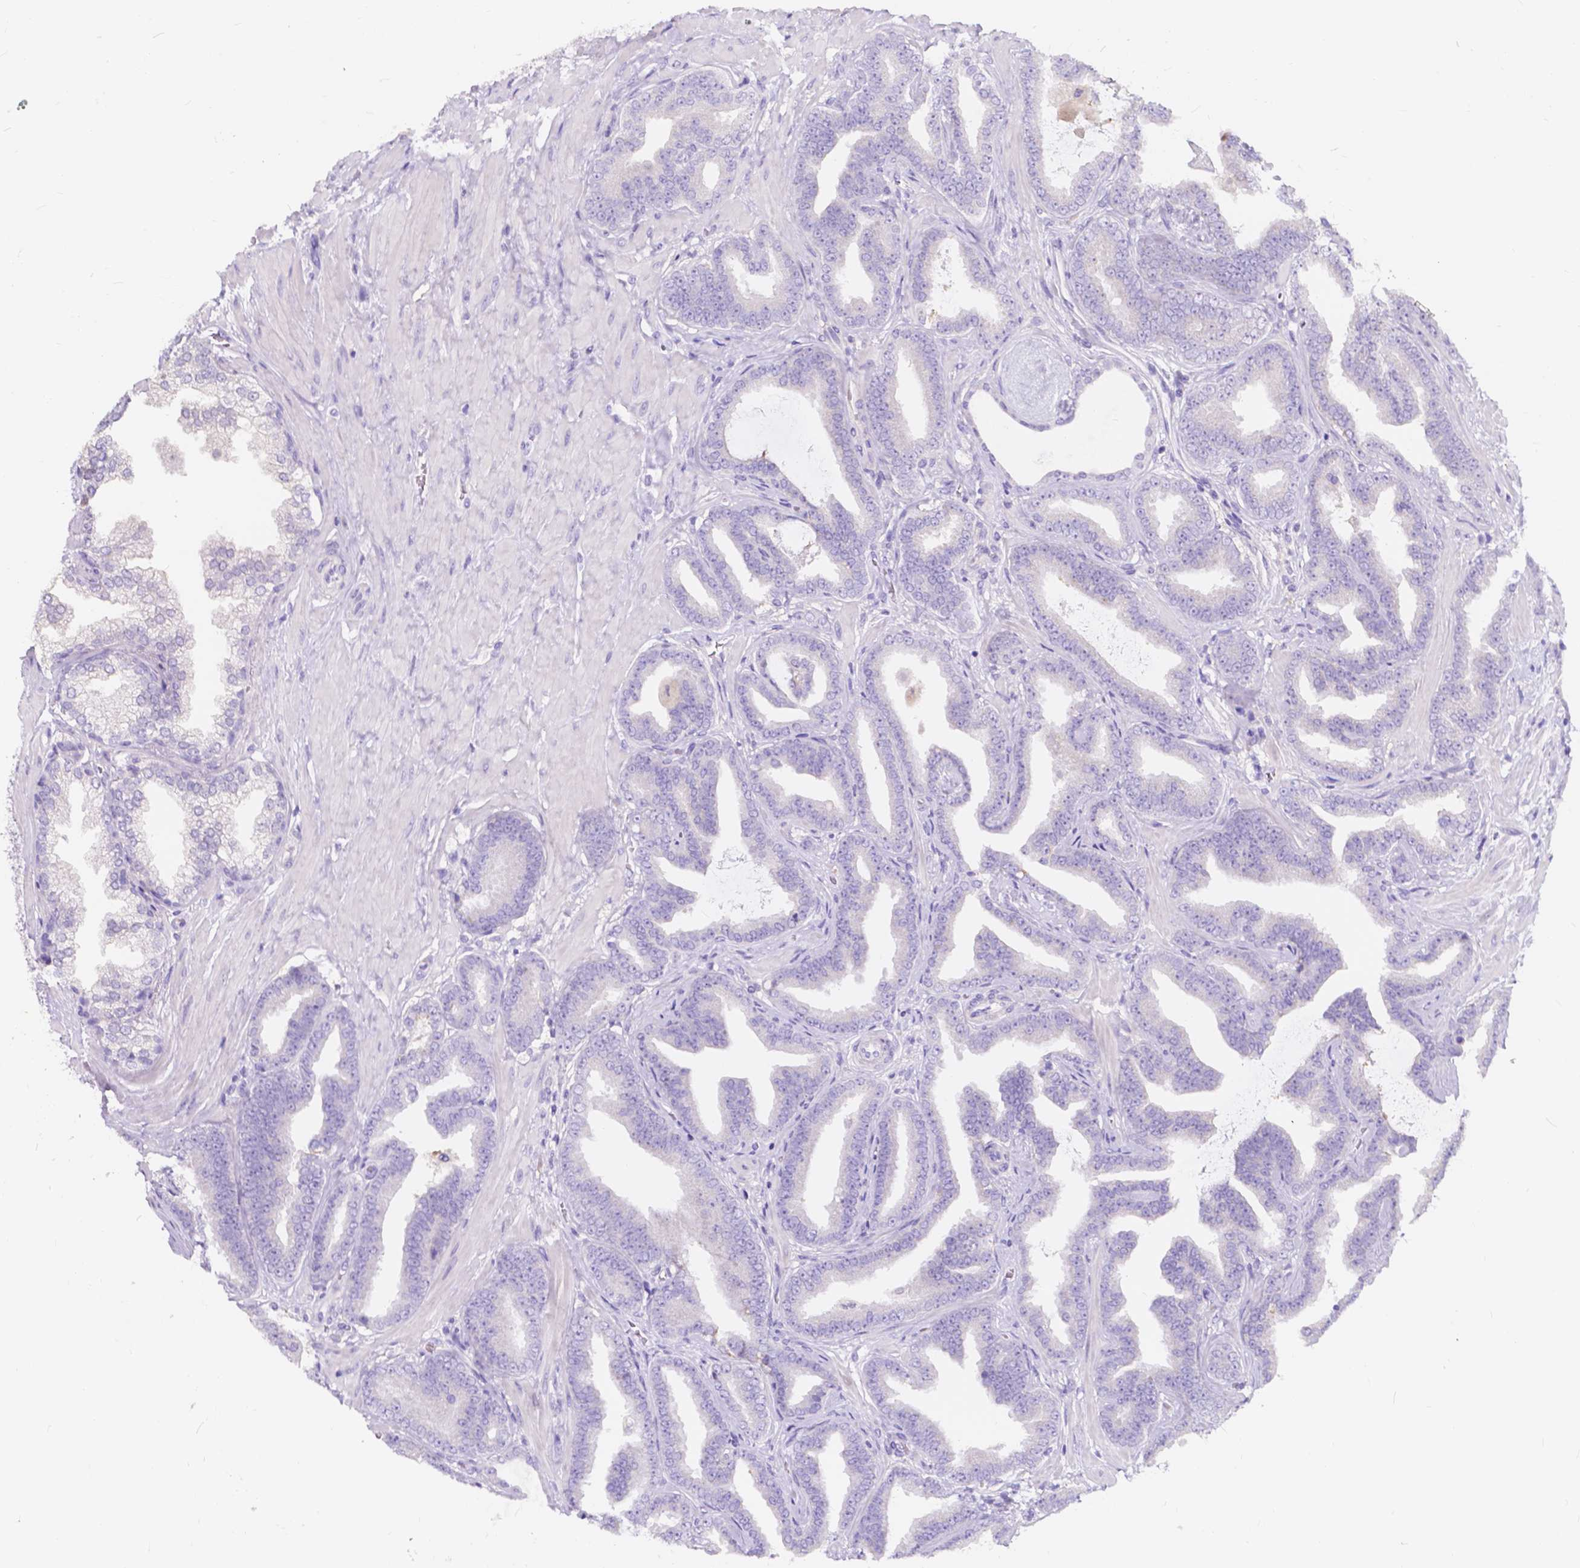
{"staining": {"intensity": "negative", "quantity": "none", "location": "none"}, "tissue": "prostate cancer", "cell_type": "Tumor cells", "image_type": "cancer", "snomed": [{"axis": "morphology", "description": "Adenocarcinoma, Low grade"}, {"axis": "topography", "description": "Prostate"}], "caption": "This micrograph is of prostate cancer stained with IHC to label a protein in brown with the nuclei are counter-stained blue. There is no expression in tumor cells. (IHC, brightfield microscopy, high magnification).", "gene": "CLSTN2", "patient": {"sex": "male", "age": 63}}